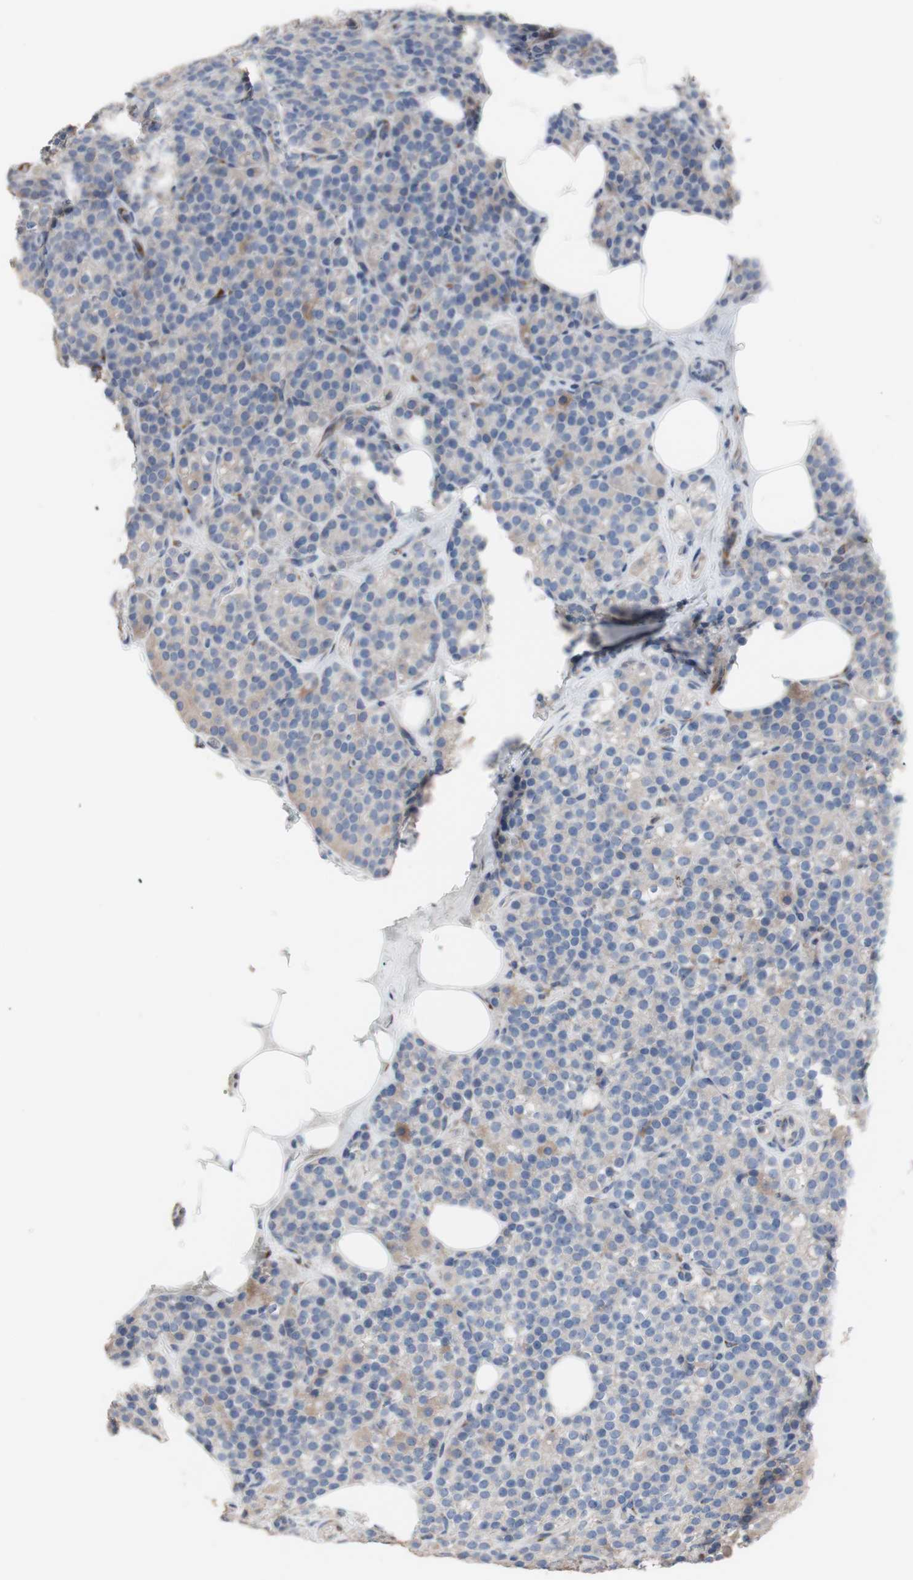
{"staining": {"intensity": "weak", "quantity": "<25%", "location": "cytoplasmic/membranous"}, "tissue": "parathyroid gland", "cell_type": "Glandular cells", "image_type": "normal", "snomed": [{"axis": "morphology", "description": "Normal tissue, NOS"}, {"axis": "topography", "description": "Parathyroid gland"}], "caption": "Immunohistochemistry micrograph of unremarkable human parathyroid gland stained for a protein (brown), which reveals no expression in glandular cells. (Brightfield microscopy of DAB (3,3'-diaminobenzidine) IHC at high magnification).", "gene": "AGPAT5", "patient": {"sex": "female", "age": 57}}